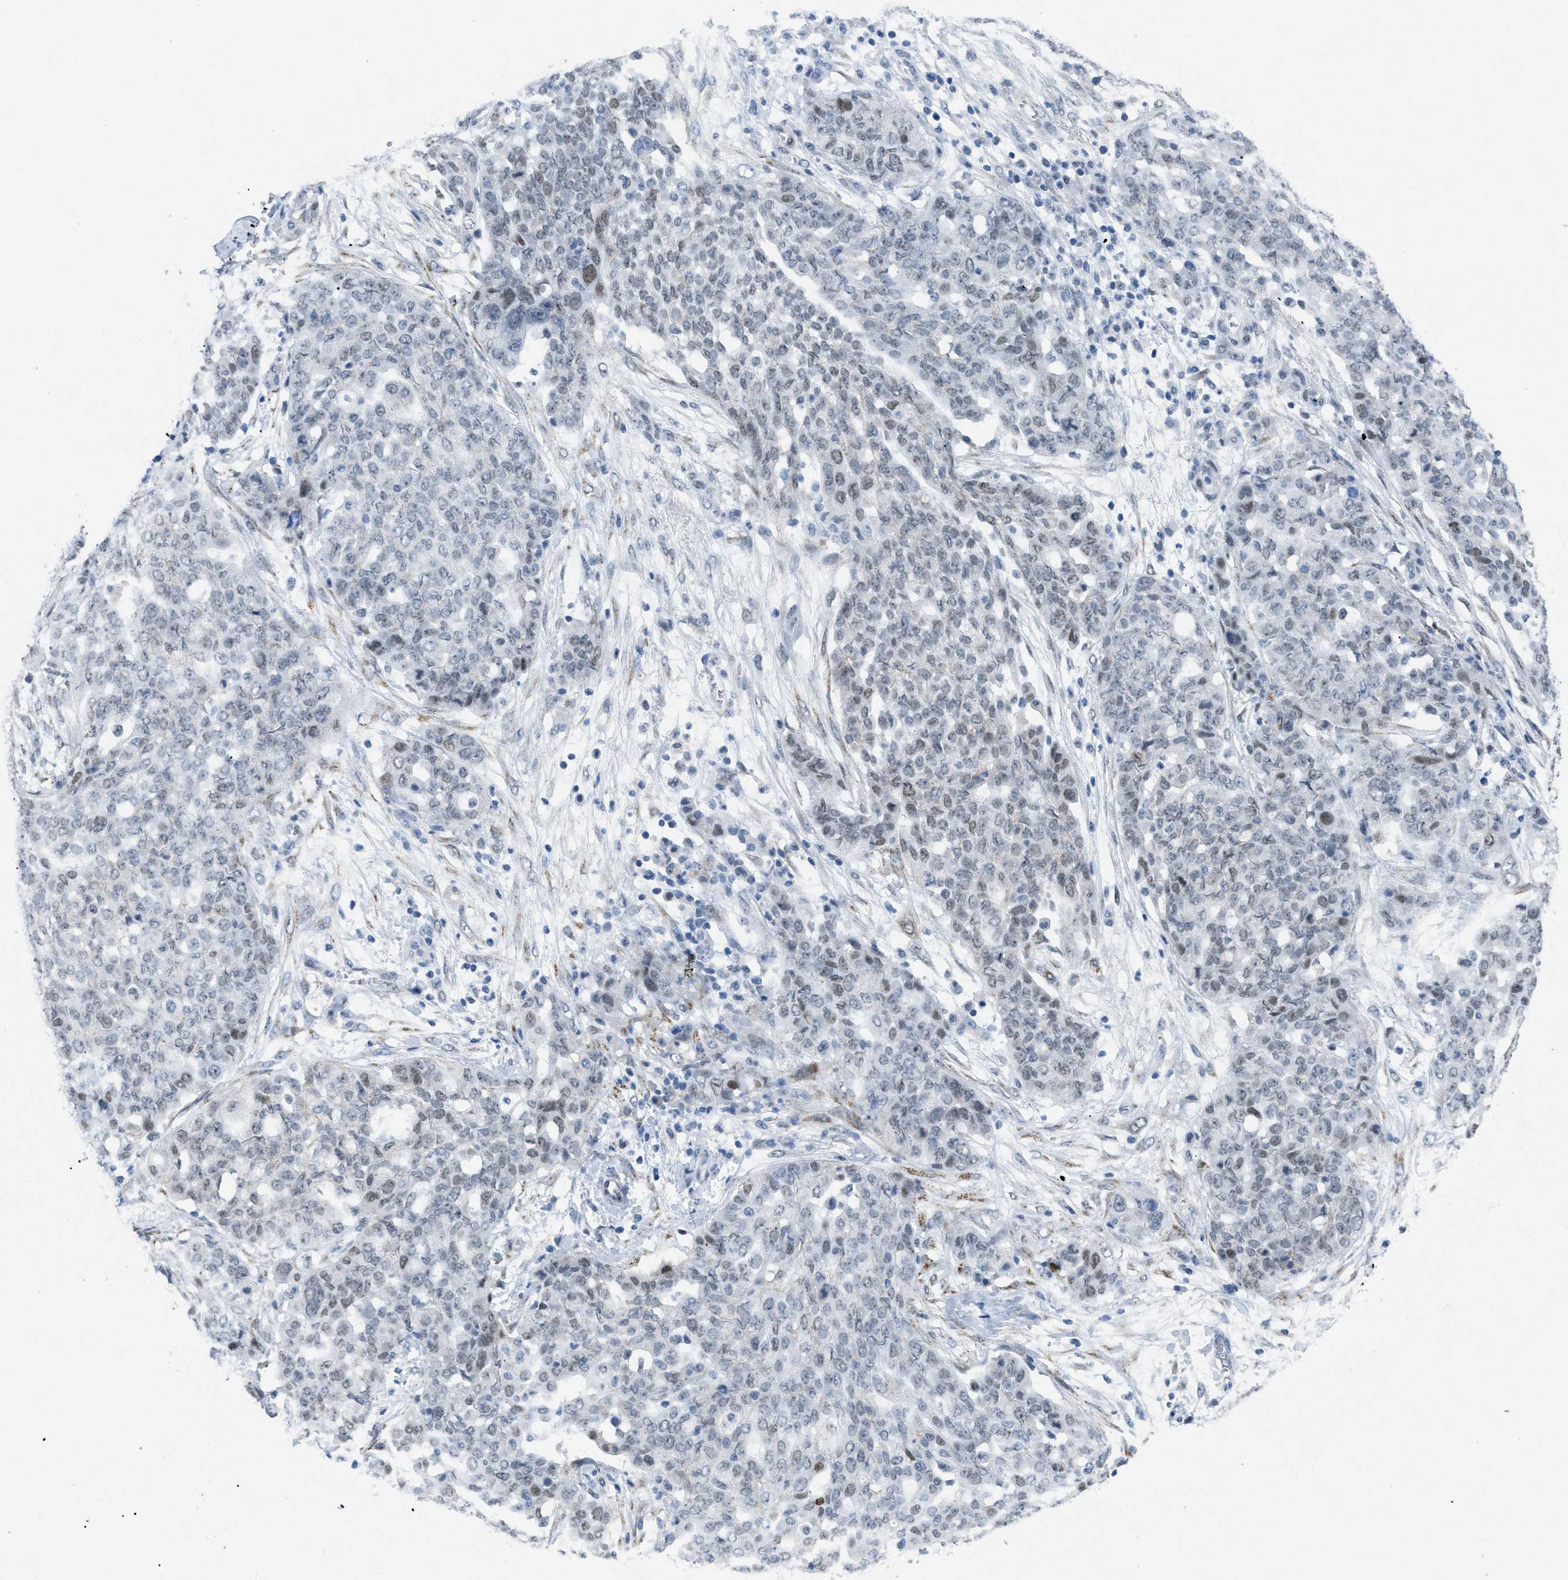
{"staining": {"intensity": "negative", "quantity": "none", "location": "none"}, "tissue": "ovarian cancer", "cell_type": "Tumor cells", "image_type": "cancer", "snomed": [{"axis": "morphology", "description": "Cystadenocarcinoma, serous, NOS"}, {"axis": "topography", "description": "Soft tissue"}, {"axis": "topography", "description": "Ovary"}], "caption": "Immunohistochemistry histopathology image of neoplastic tissue: serous cystadenocarcinoma (ovarian) stained with DAB (3,3'-diaminobenzidine) displays no significant protein staining in tumor cells. Brightfield microscopy of immunohistochemistry (IHC) stained with DAB (brown) and hematoxylin (blue), captured at high magnification.", "gene": "TASOR", "patient": {"sex": "female", "age": 57}}